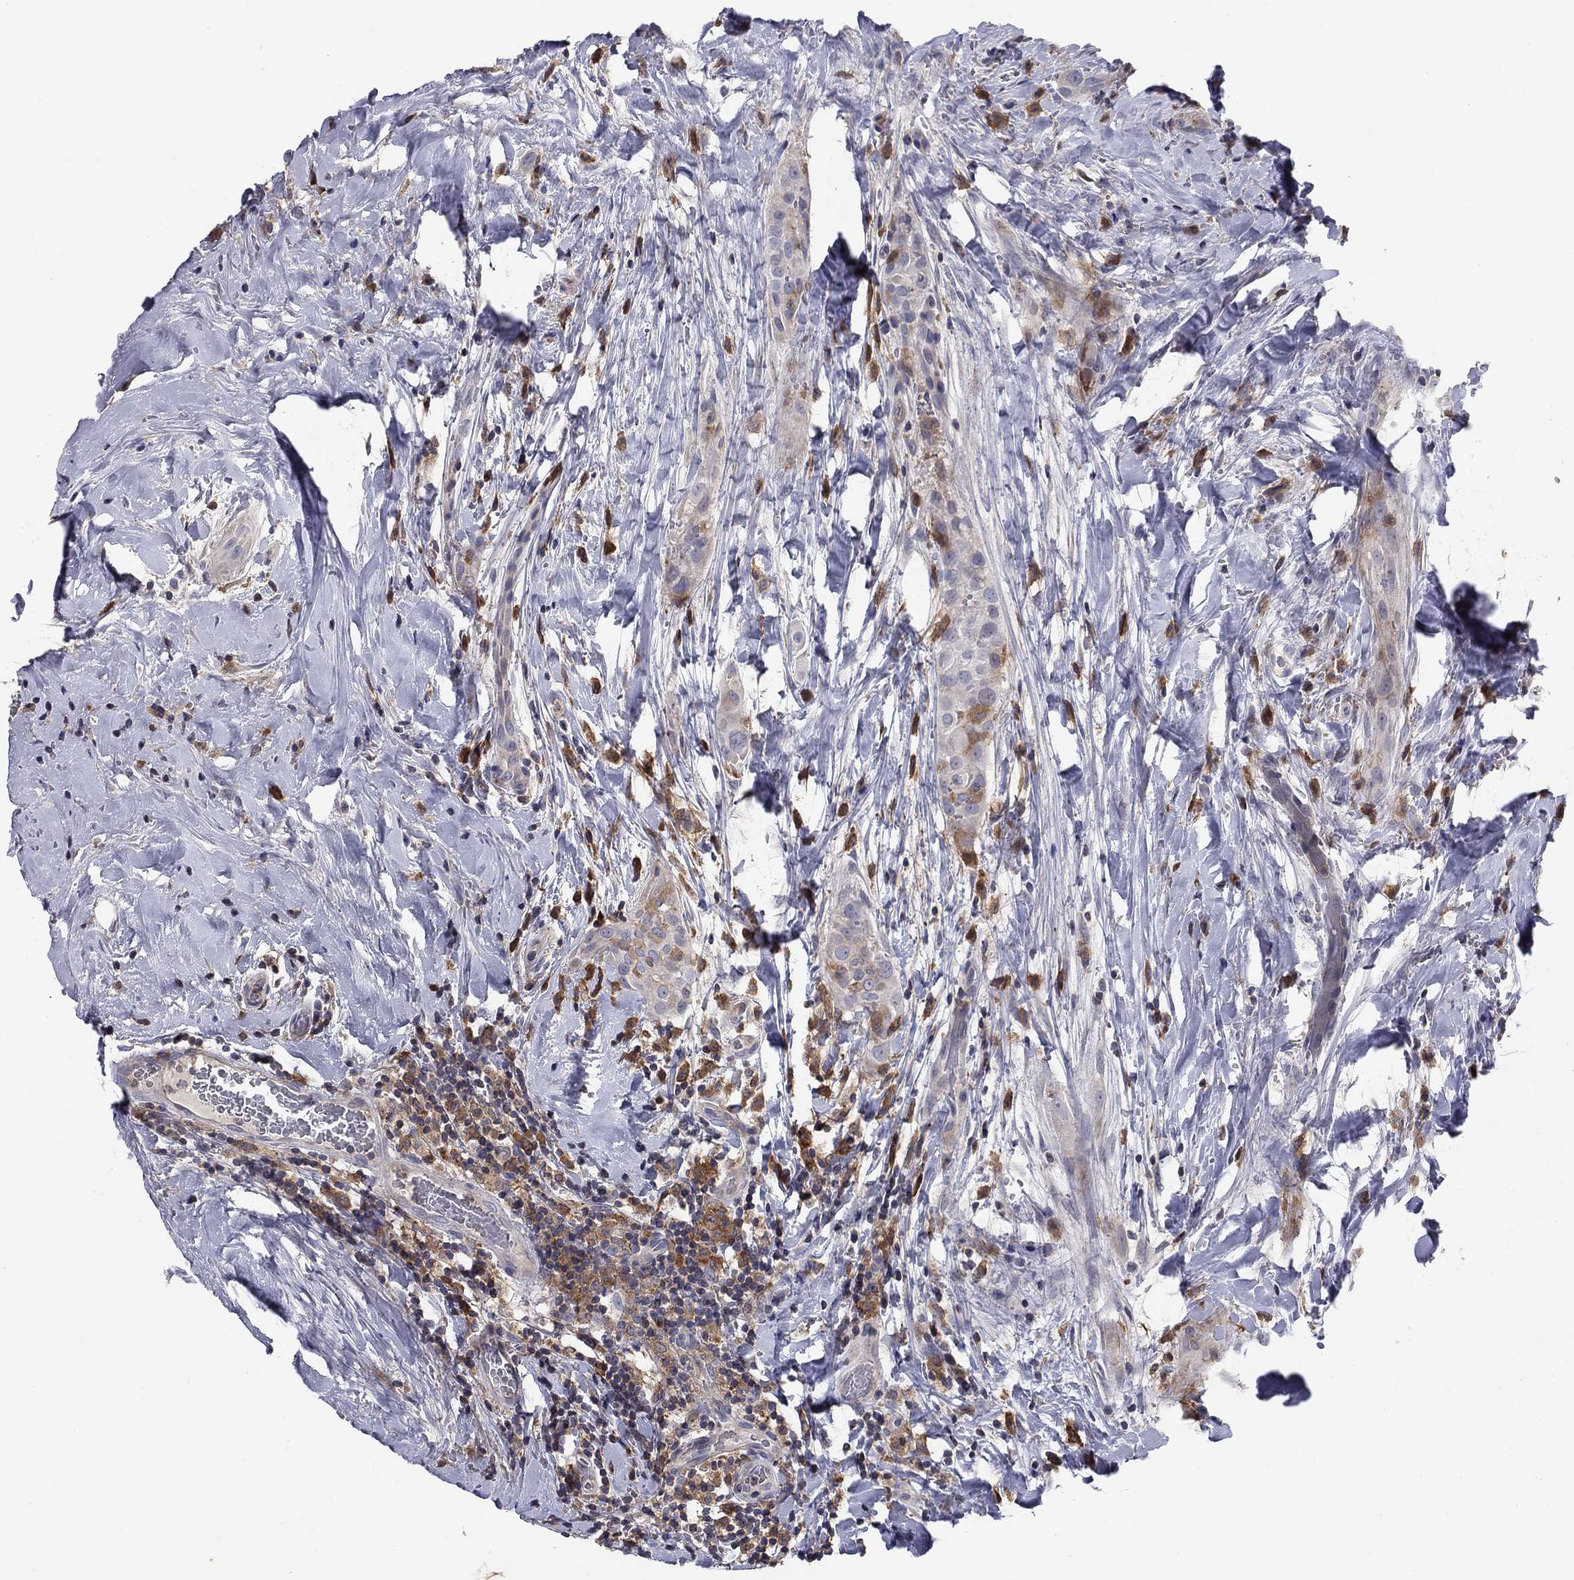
{"staining": {"intensity": "negative", "quantity": "none", "location": "none"}, "tissue": "thyroid cancer", "cell_type": "Tumor cells", "image_type": "cancer", "snomed": [{"axis": "morphology", "description": "Papillary adenocarcinoma, NOS"}, {"axis": "topography", "description": "Thyroid gland"}], "caption": "Tumor cells show no significant protein staining in thyroid cancer.", "gene": "PLCB2", "patient": {"sex": "male", "age": 61}}